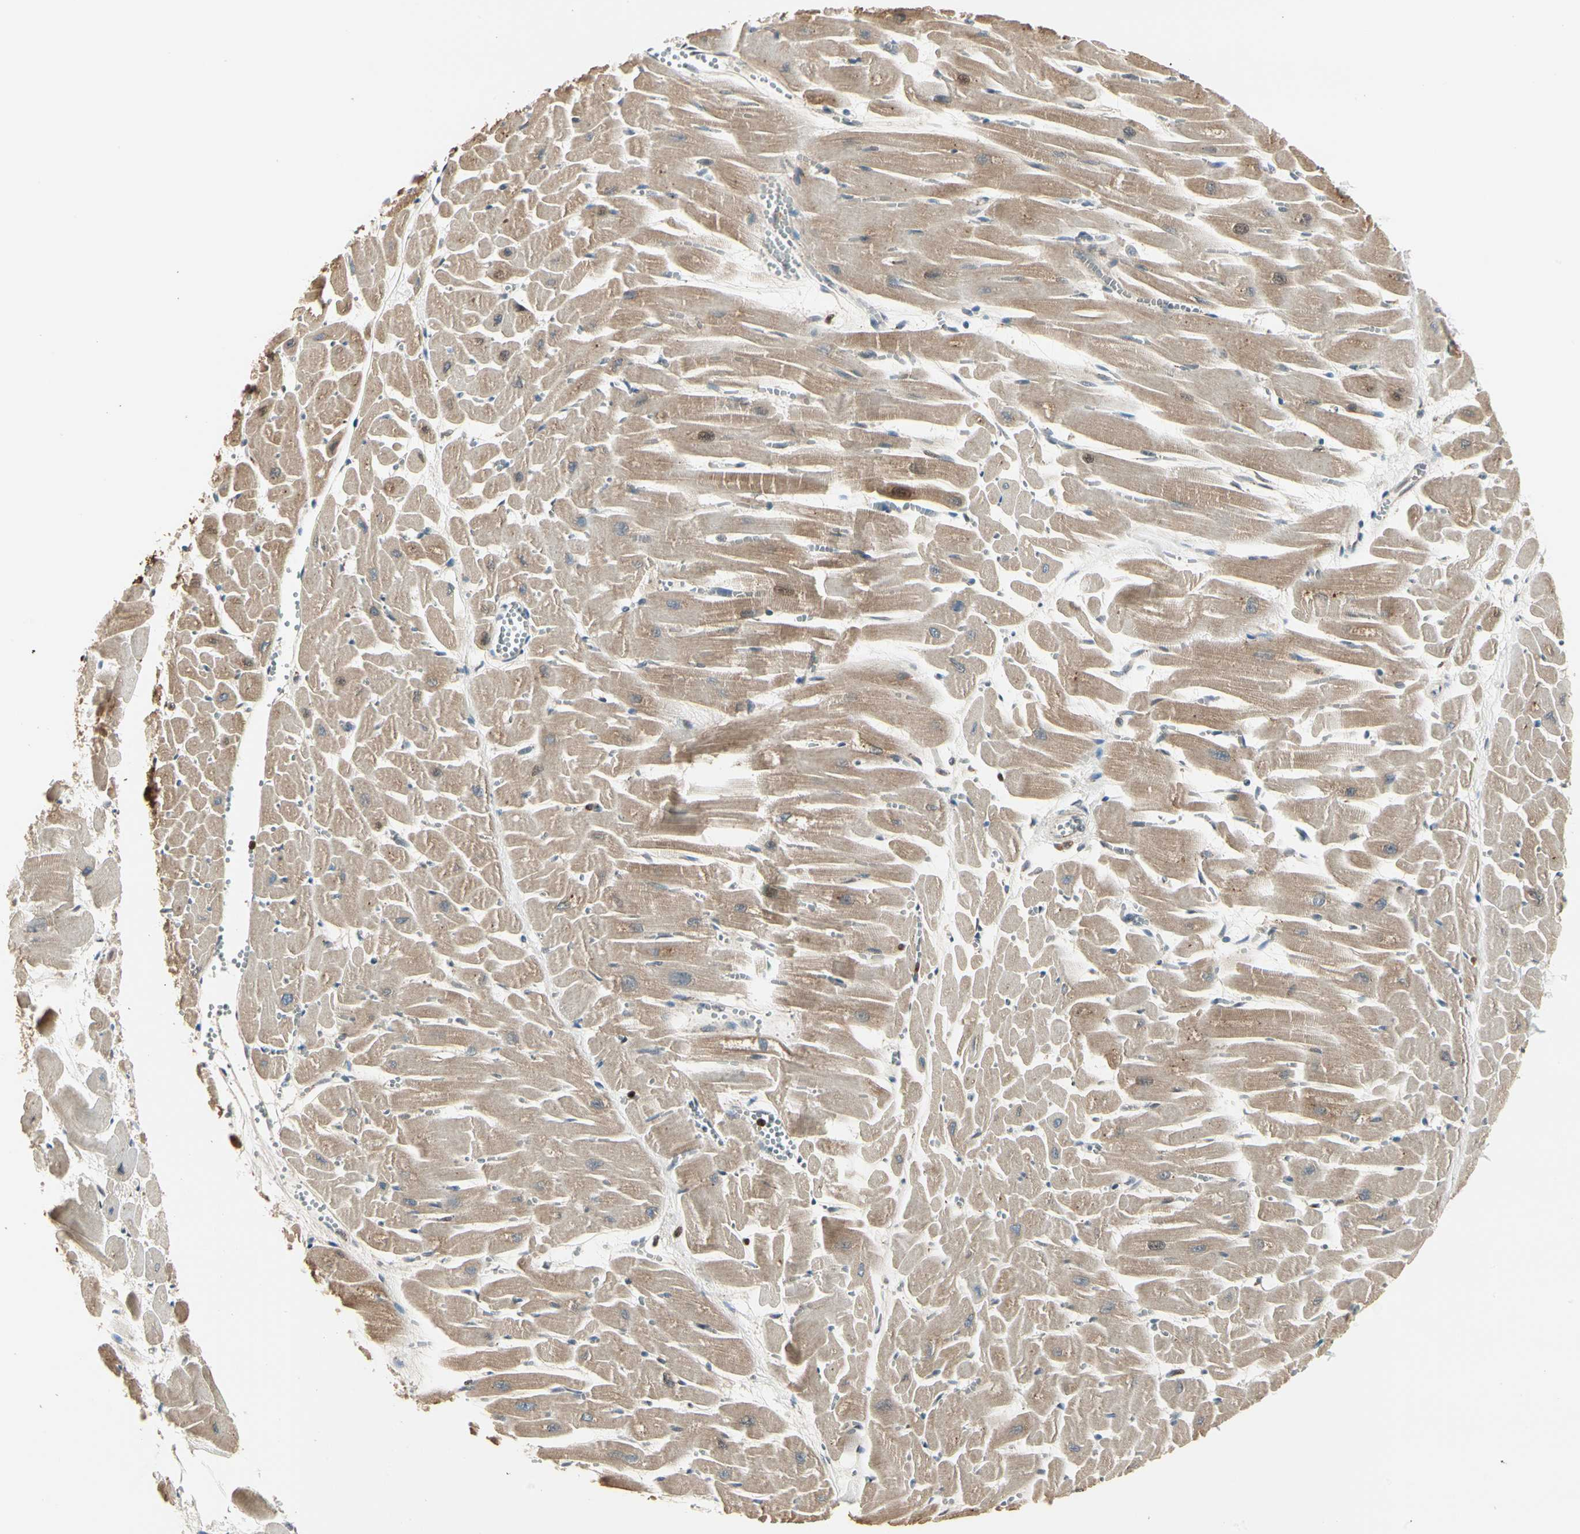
{"staining": {"intensity": "moderate", "quantity": "25%-75%", "location": "cytoplasmic/membranous"}, "tissue": "heart muscle", "cell_type": "Cardiomyocytes", "image_type": "normal", "snomed": [{"axis": "morphology", "description": "Normal tissue, NOS"}, {"axis": "topography", "description": "Heart"}], "caption": "The histopathology image exhibits staining of benign heart muscle, revealing moderate cytoplasmic/membranous protein positivity (brown color) within cardiomyocytes.", "gene": "IP6K2", "patient": {"sex": "female", "age": 19}}